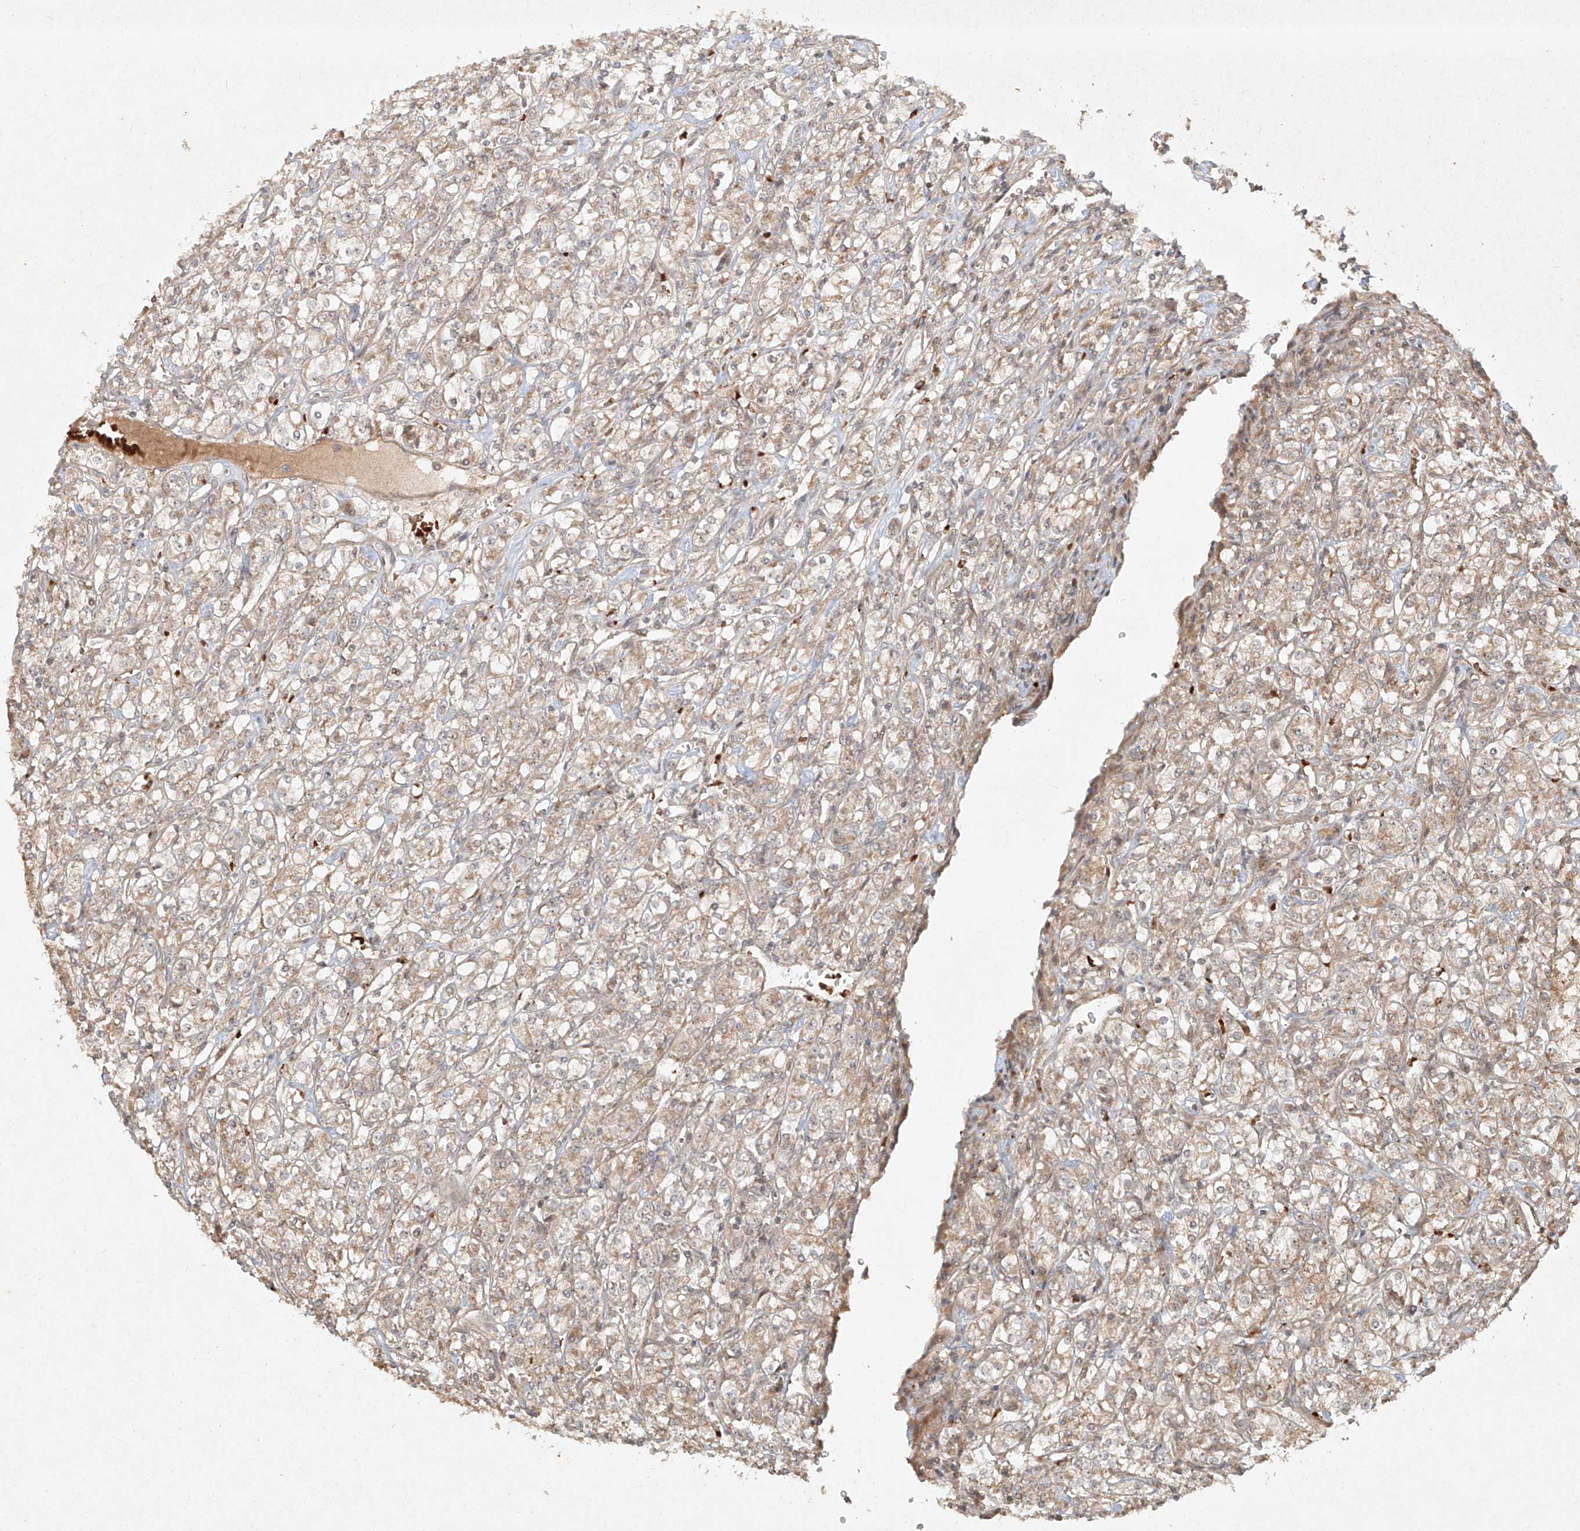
{"staining": {"intensity": "weak", "quantity": "25%-75%", "location": "cytoplasmic/membranous"}, "tissue": "renal cancer", "cell_type": "Tumor cells", "image_type": "cancer", "snomed": [{"axis": "morphology", "description": "Adenocarcinoma, NOS"}, {"axis": "topography", "description": "Kidney"}], "caption": "Immunohistochemistry (IHC) (DAB) staining of renal adenocarcinoma displays weak cytoplasmic/membranous protein positivity in approximately 25%-75% of tumor cells.", "gene": "CYYR1", "patient": {"sex": "male", "age": 77}}